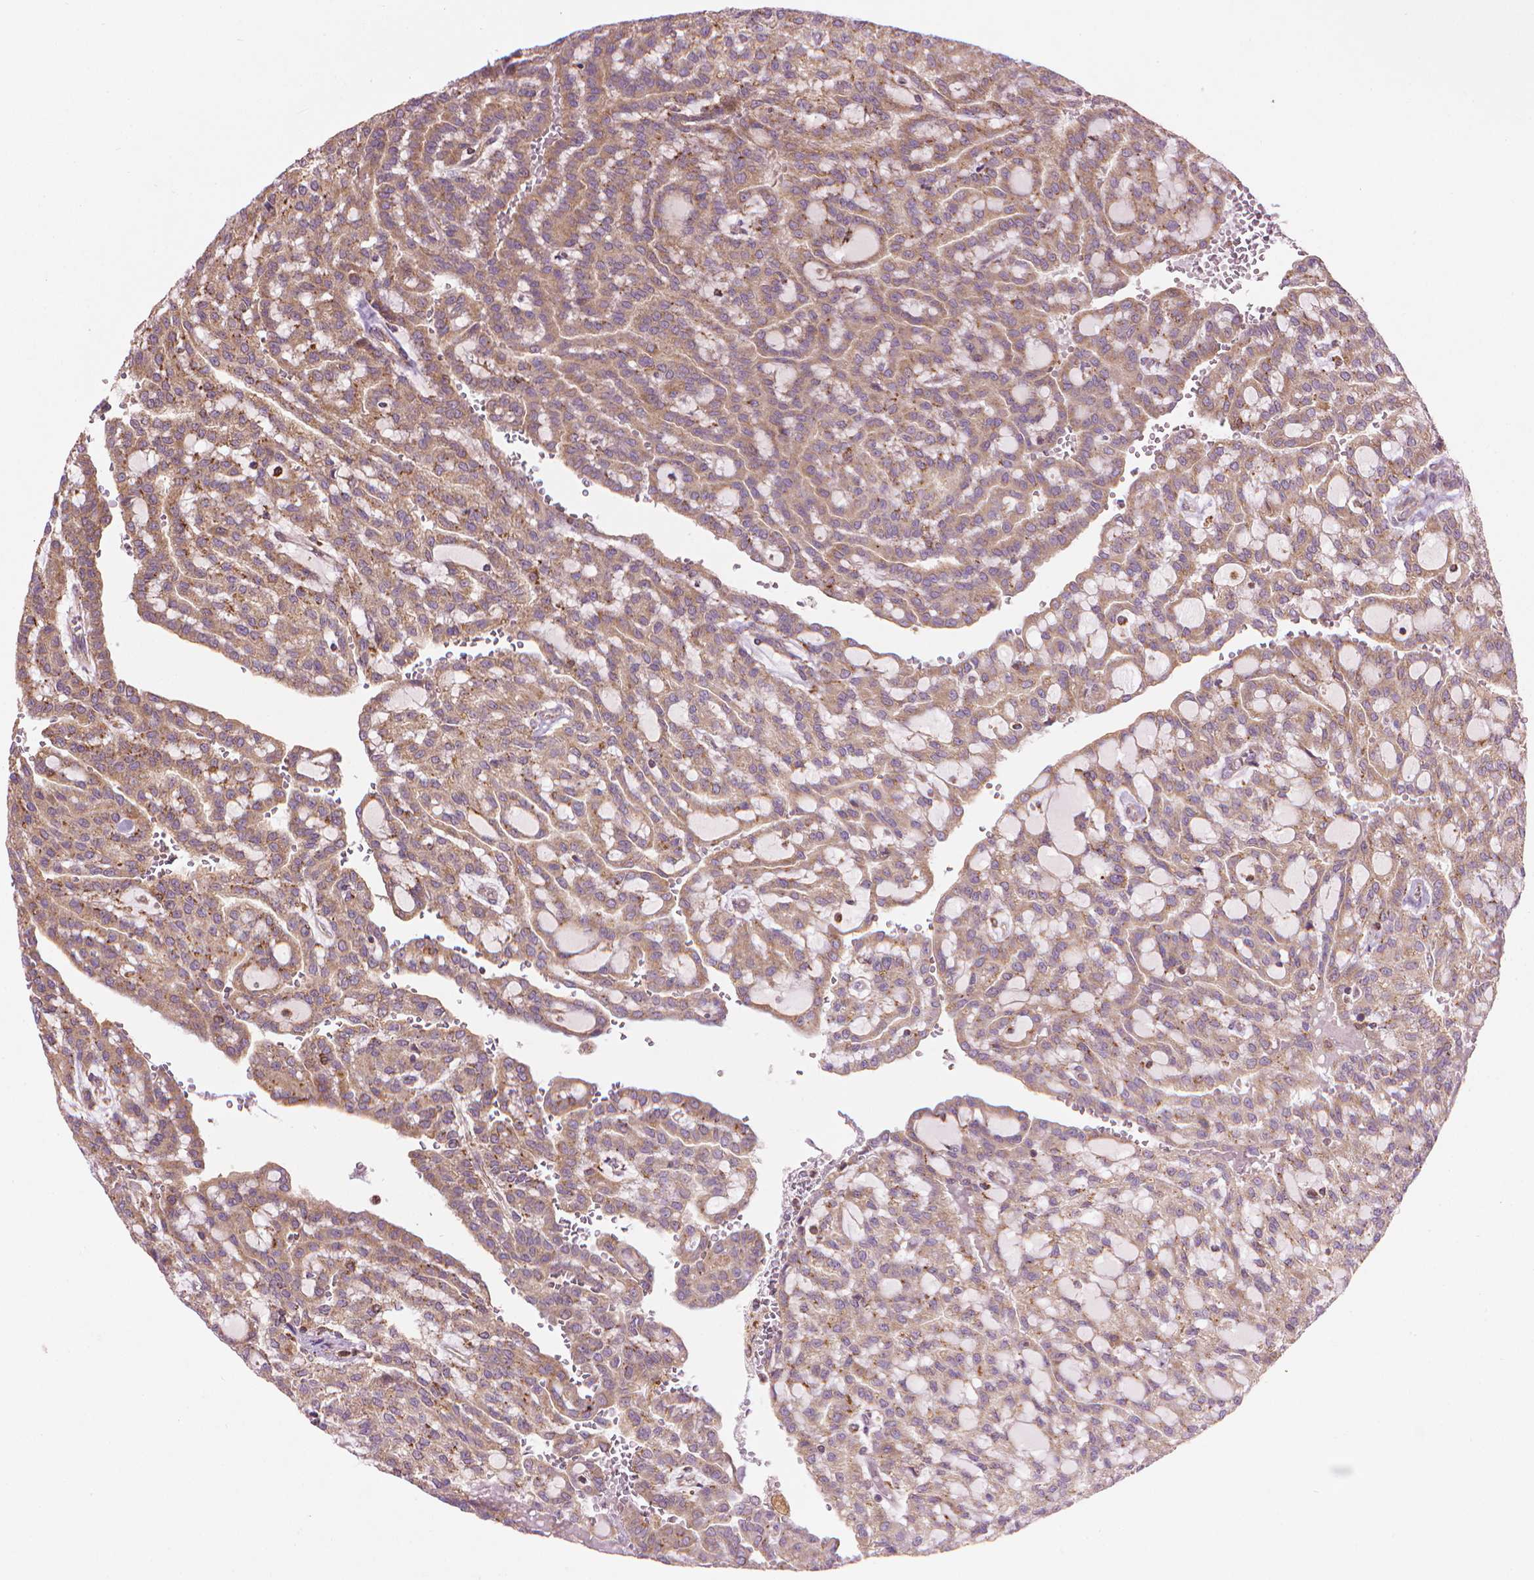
{"staining": {"intensity": "weak", "quantity": ">75%", "location": "cytoplasmic/membranous"}, "tissue": "renal cancer", "cell_type": "Tumor cells", "image_type": "cancer", "snomed": [{"axis": "morphology", "description": "Adenocarcinoma, NOS"}, {"axis": "topography", "description": "Kidney"}], "caption": "IHC (DAB (3,3'-diaminobenzidine)) staining of human renal adenocarcinoma demonstrates weak cytoplasmic/membranous protein staining in approximately >75% of tumor cells.", "gene": "VARS2", "patient": {"sex": "male", "age": 63}}